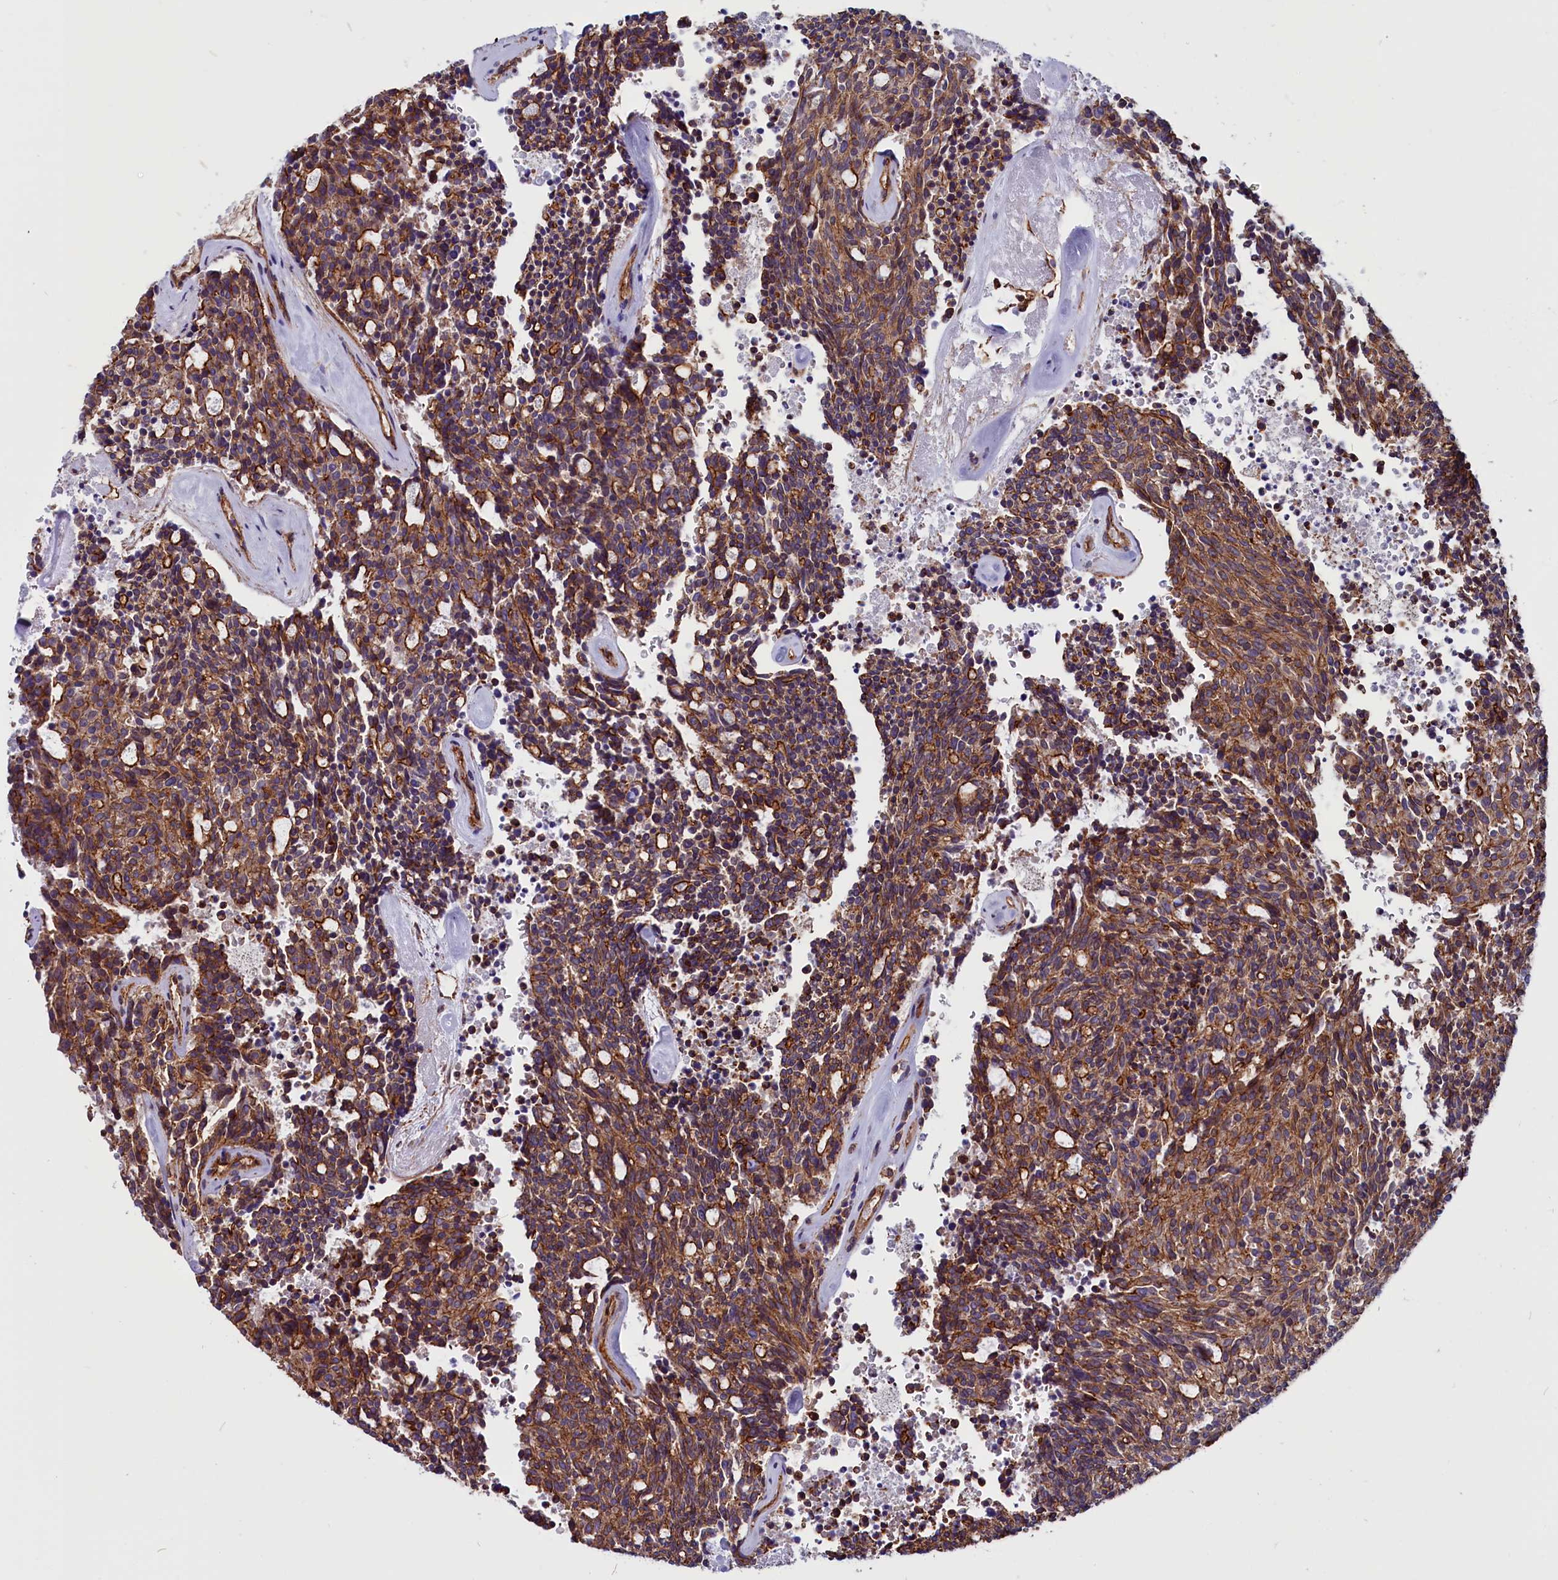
{"staining": {"intensity": "moderate", "quantity": ">75%", "location": "cytoplasmic/membranous"}, "tissue": "carcinoid", "cell_type": "Tumor cells", "image_type": "cancer", "snomed": [{"axis": "morphology", "description": "Carcinoid, malignant, NOS"}, {"axis": "topography", "description": "Pancreas"}], "caption": "Immunohistochemical staining of human carcinoid (malignant) reveals medium levels of moderate cytoplasmic/membranous protein positivity in about >75% of tumor cells. Nuclei are stained in blue.", "gene": "ZNF749", "patient": {"sex": "female", "age": 54}}